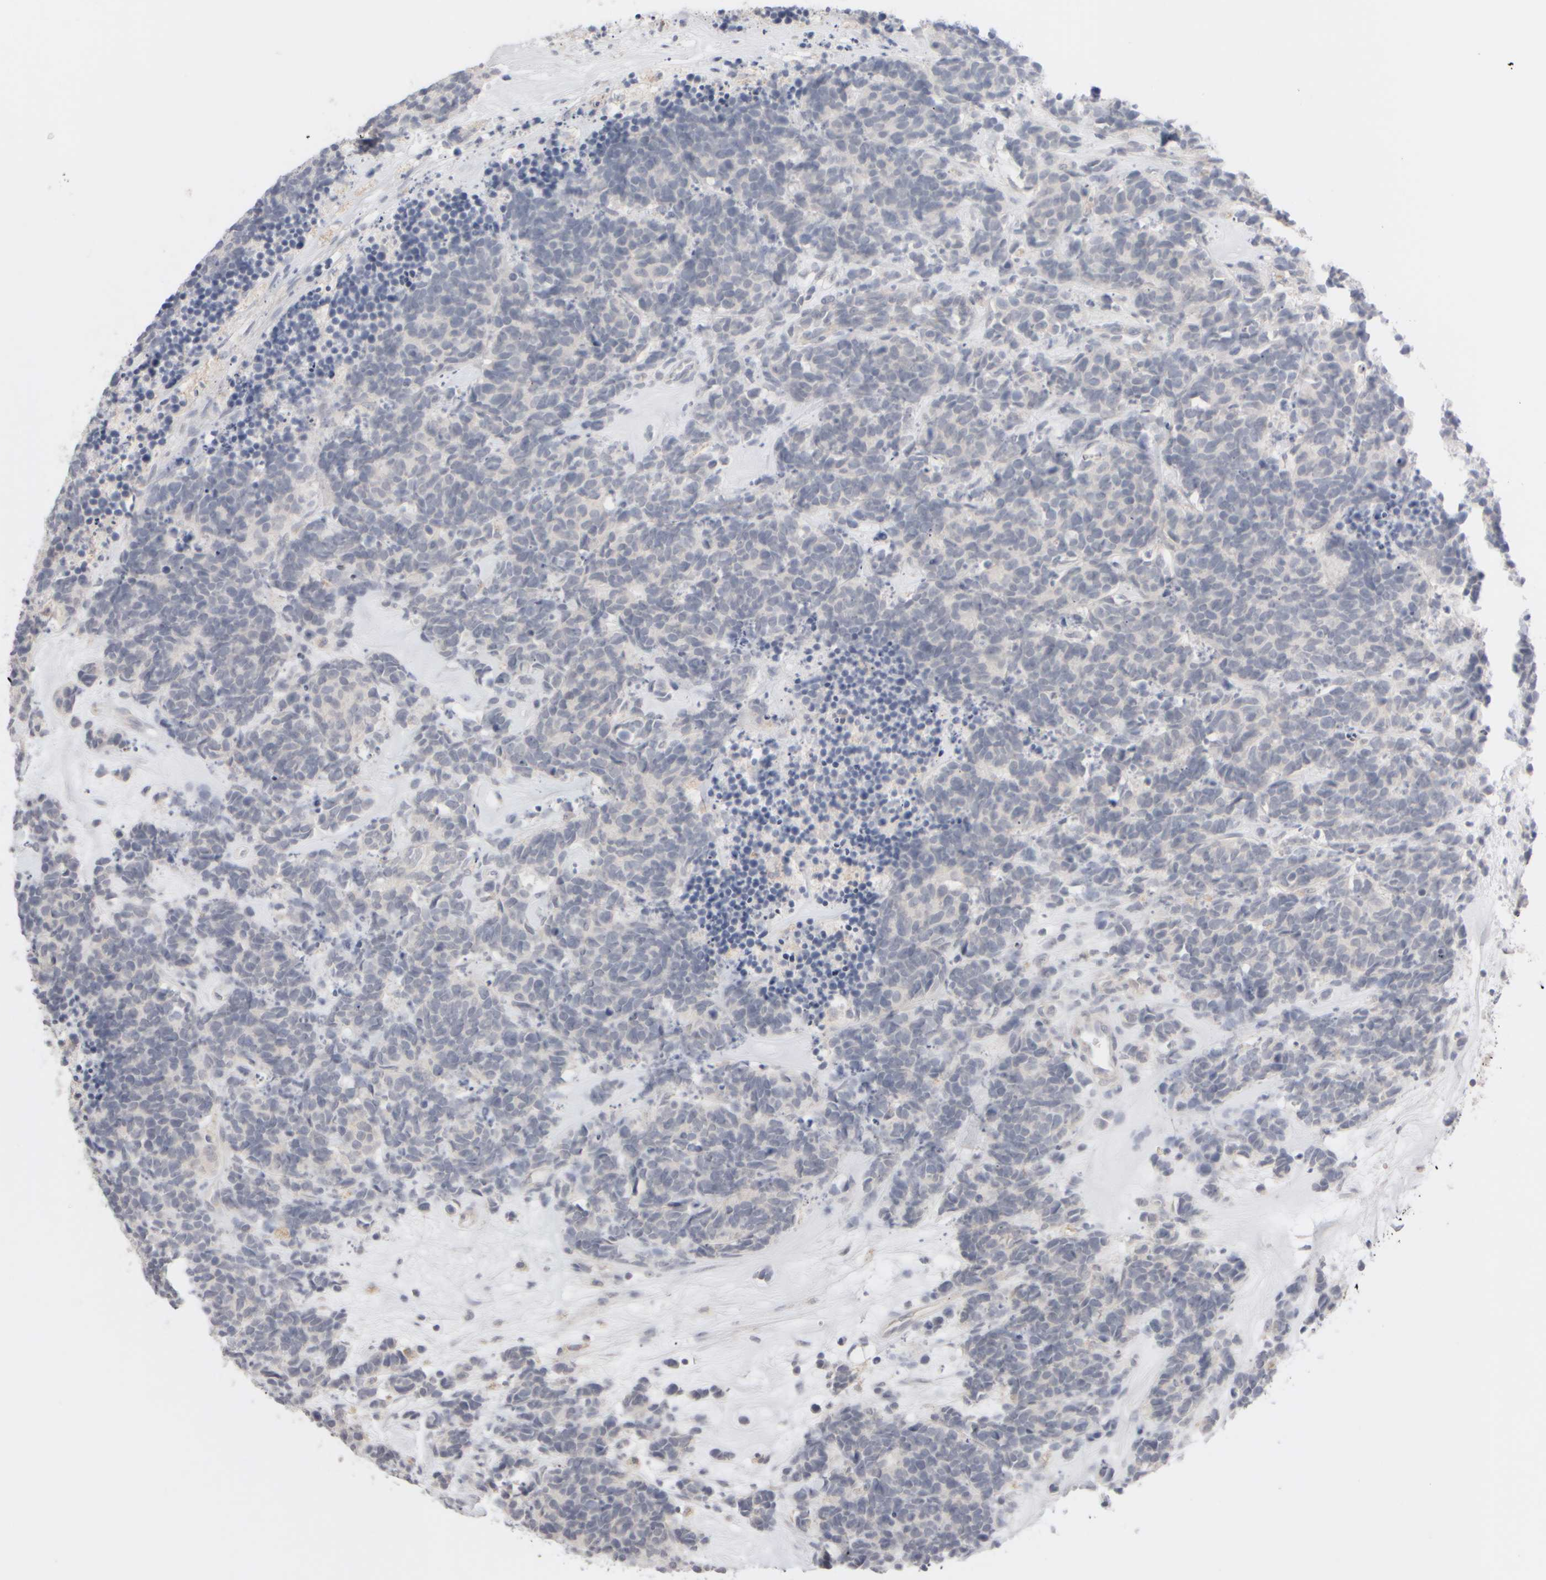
{"staining": {"intensity": "negative", "quantity": "none", "location": "none"}, "tissue": "carcinoid", "cell_type": "Tumor cells", "image_type": "cancer", "snomed": [{"axis": "morphology", "description": "Carcinoma, NOS"}, {"axis": "morphology", "description": "Carcinoid, malignant, NOS"}, {"axis": "topography", "description": "Urinary bladder"}], "caption": "This is an immunohistochemistry (IHC) micrograph of human carcinoid. There is no expression in tumor cells.", "gene": "ZNF112", "patient": {"sex": "male", "age": 57}}